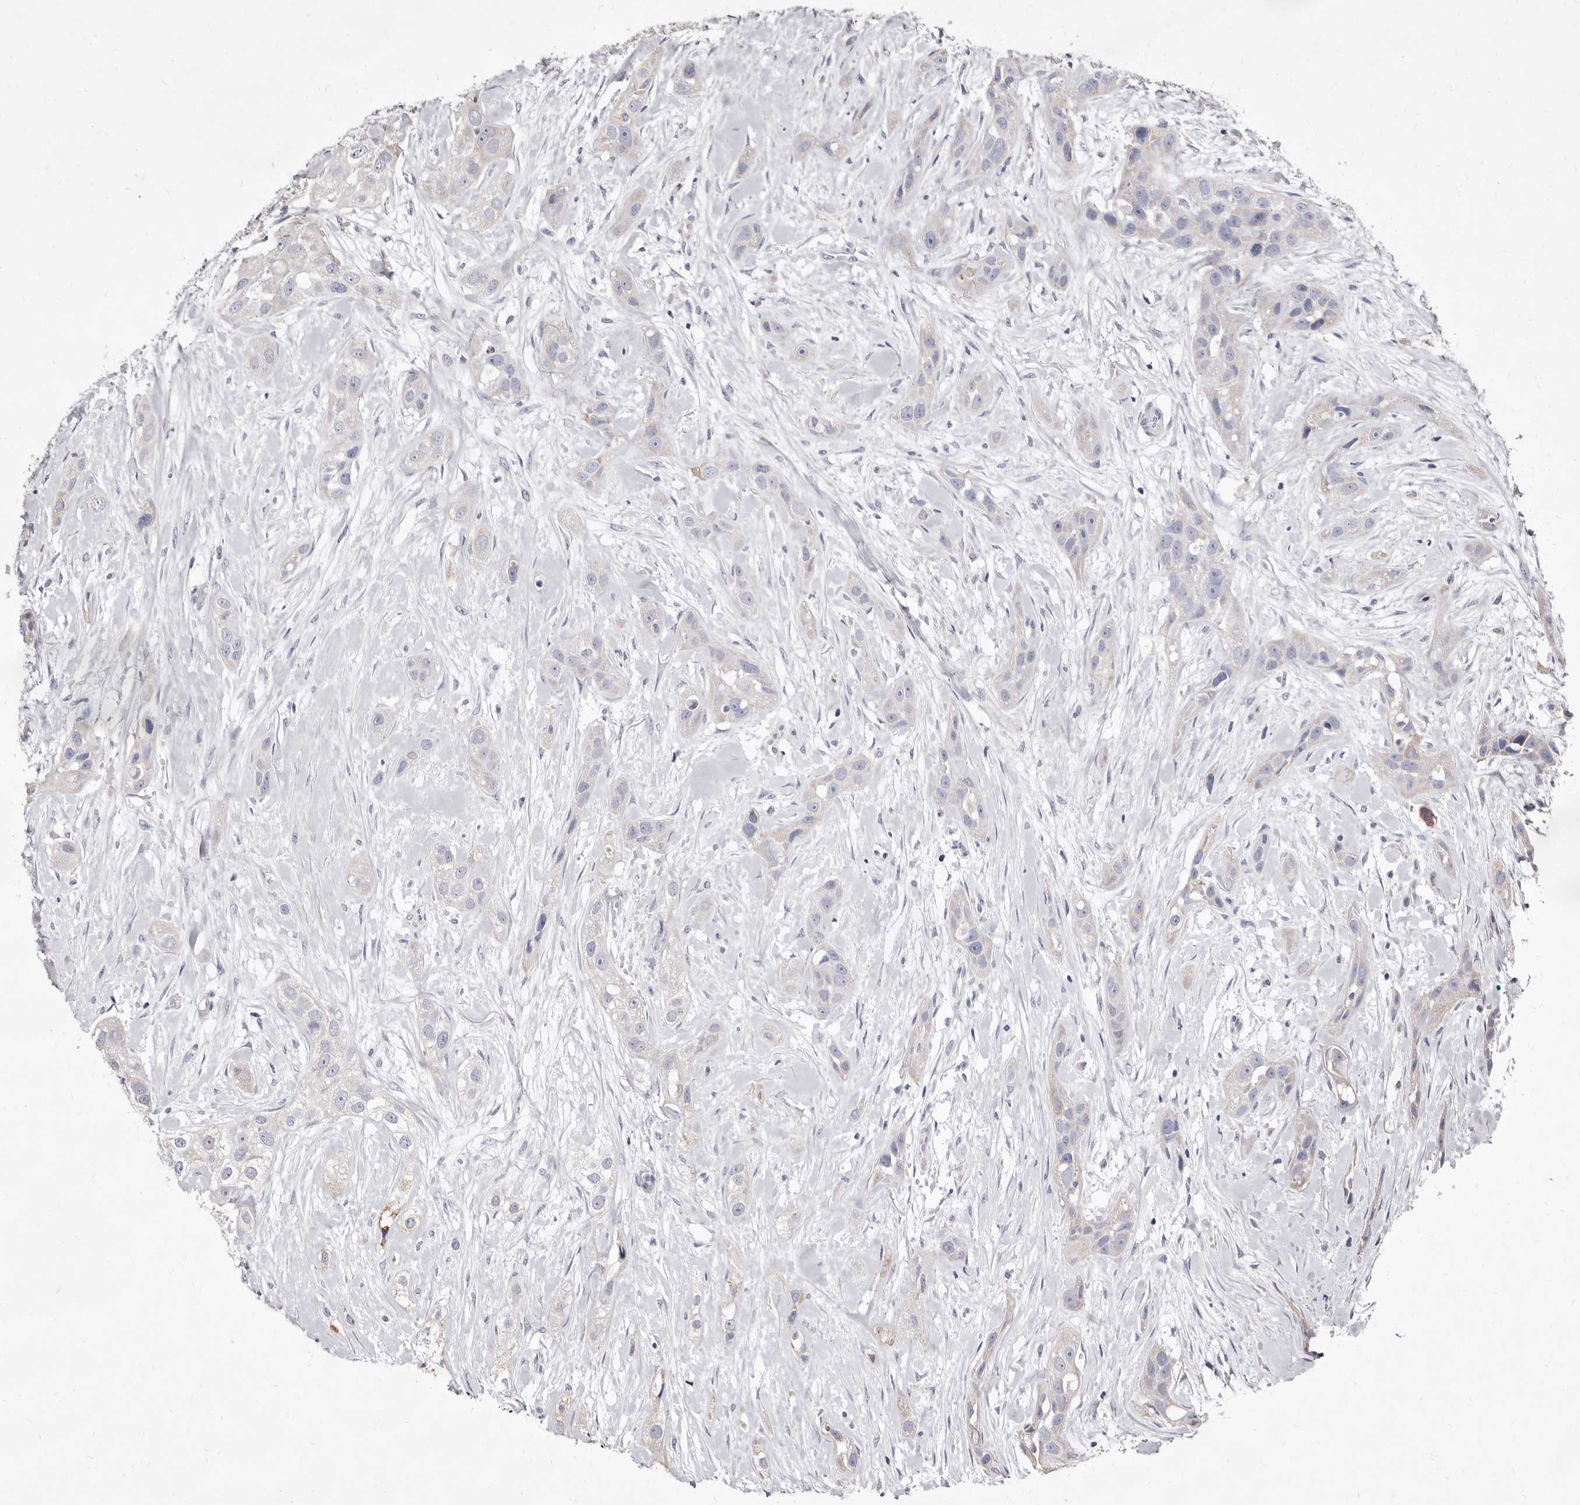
{"staining": {"intensity": "negative", "quantity": "none", "location": "none"}, "tissue": "head and neck cancer", "cell_type": "Tumor cells", "image_type": "cancer", "snomed": [{"axis": "morphology", "description": "Normal tissue, NOS"}, {"axis": "morphology", "description": "Squamous cell carcinoma, NOS"}, {"axis": "topography", "description": "Skeletal muscle"}, {"axis": "topography", "description": "Head-Neck"}], "caption": "Immunohistochemistry (IHC) histopathology image of head and neck squamous cell carcinoma stained for a protein (brown), which displays no expression in tumor cells.", "gene": "CYP2E1", "patient": {"sex": "male", "age": 51}}